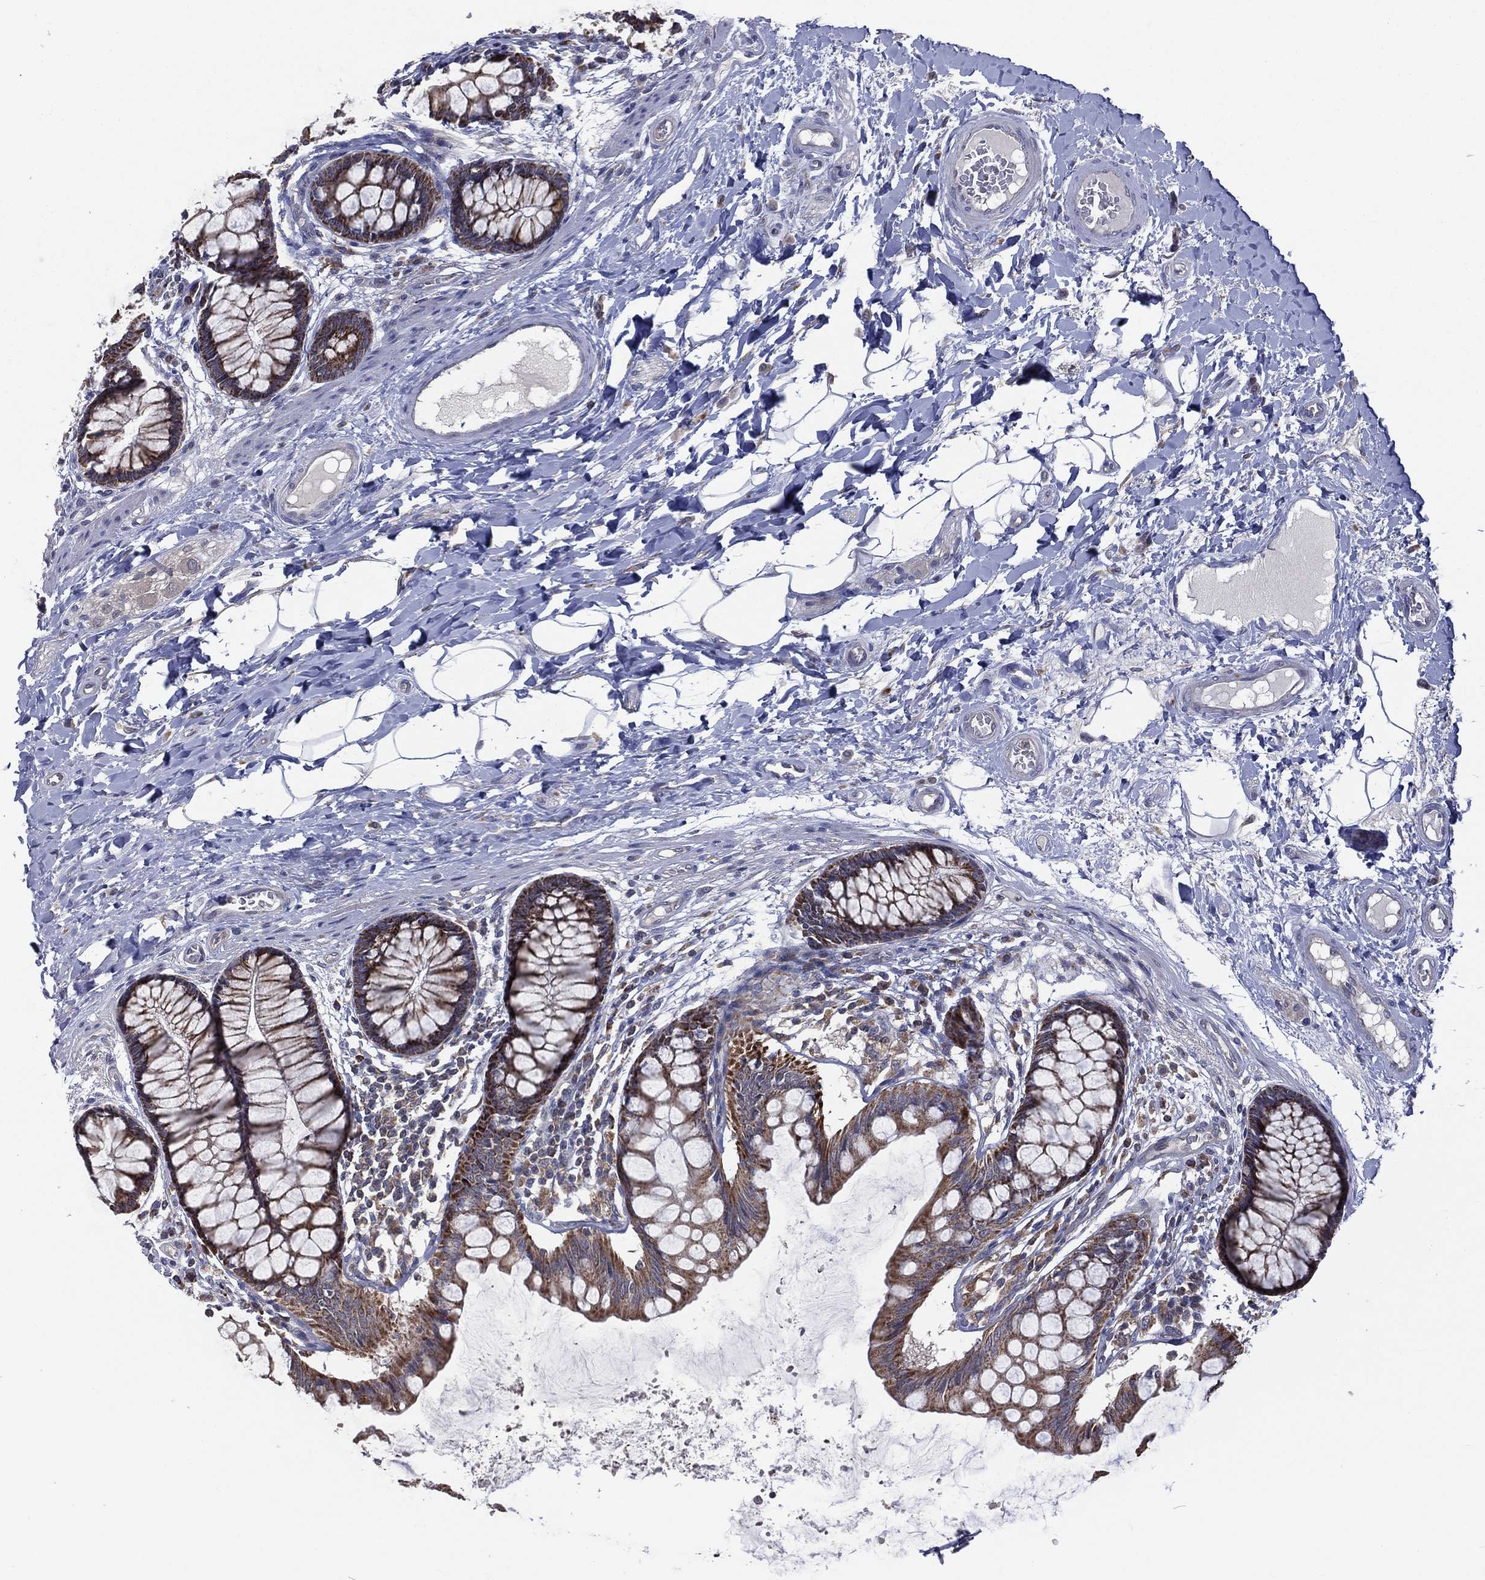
{"staining": {"intensity": "negative", "quantity": "none", "location": "none"}, "tissue": "colon", "cell_type": "Endothelial cells", "image_type": "normal", "snomed": [{"axis": "morphology", "description": "Normal tissue, NOS"}, {"axis": "topography", "description": "Colon"}], "caption": "Human colon stained for a protein using immunohistochemistry (IHC) shows no positivity in endothelial cells.", "gene": "STARD3", "patient": {"sex": "female", "age": 65}}